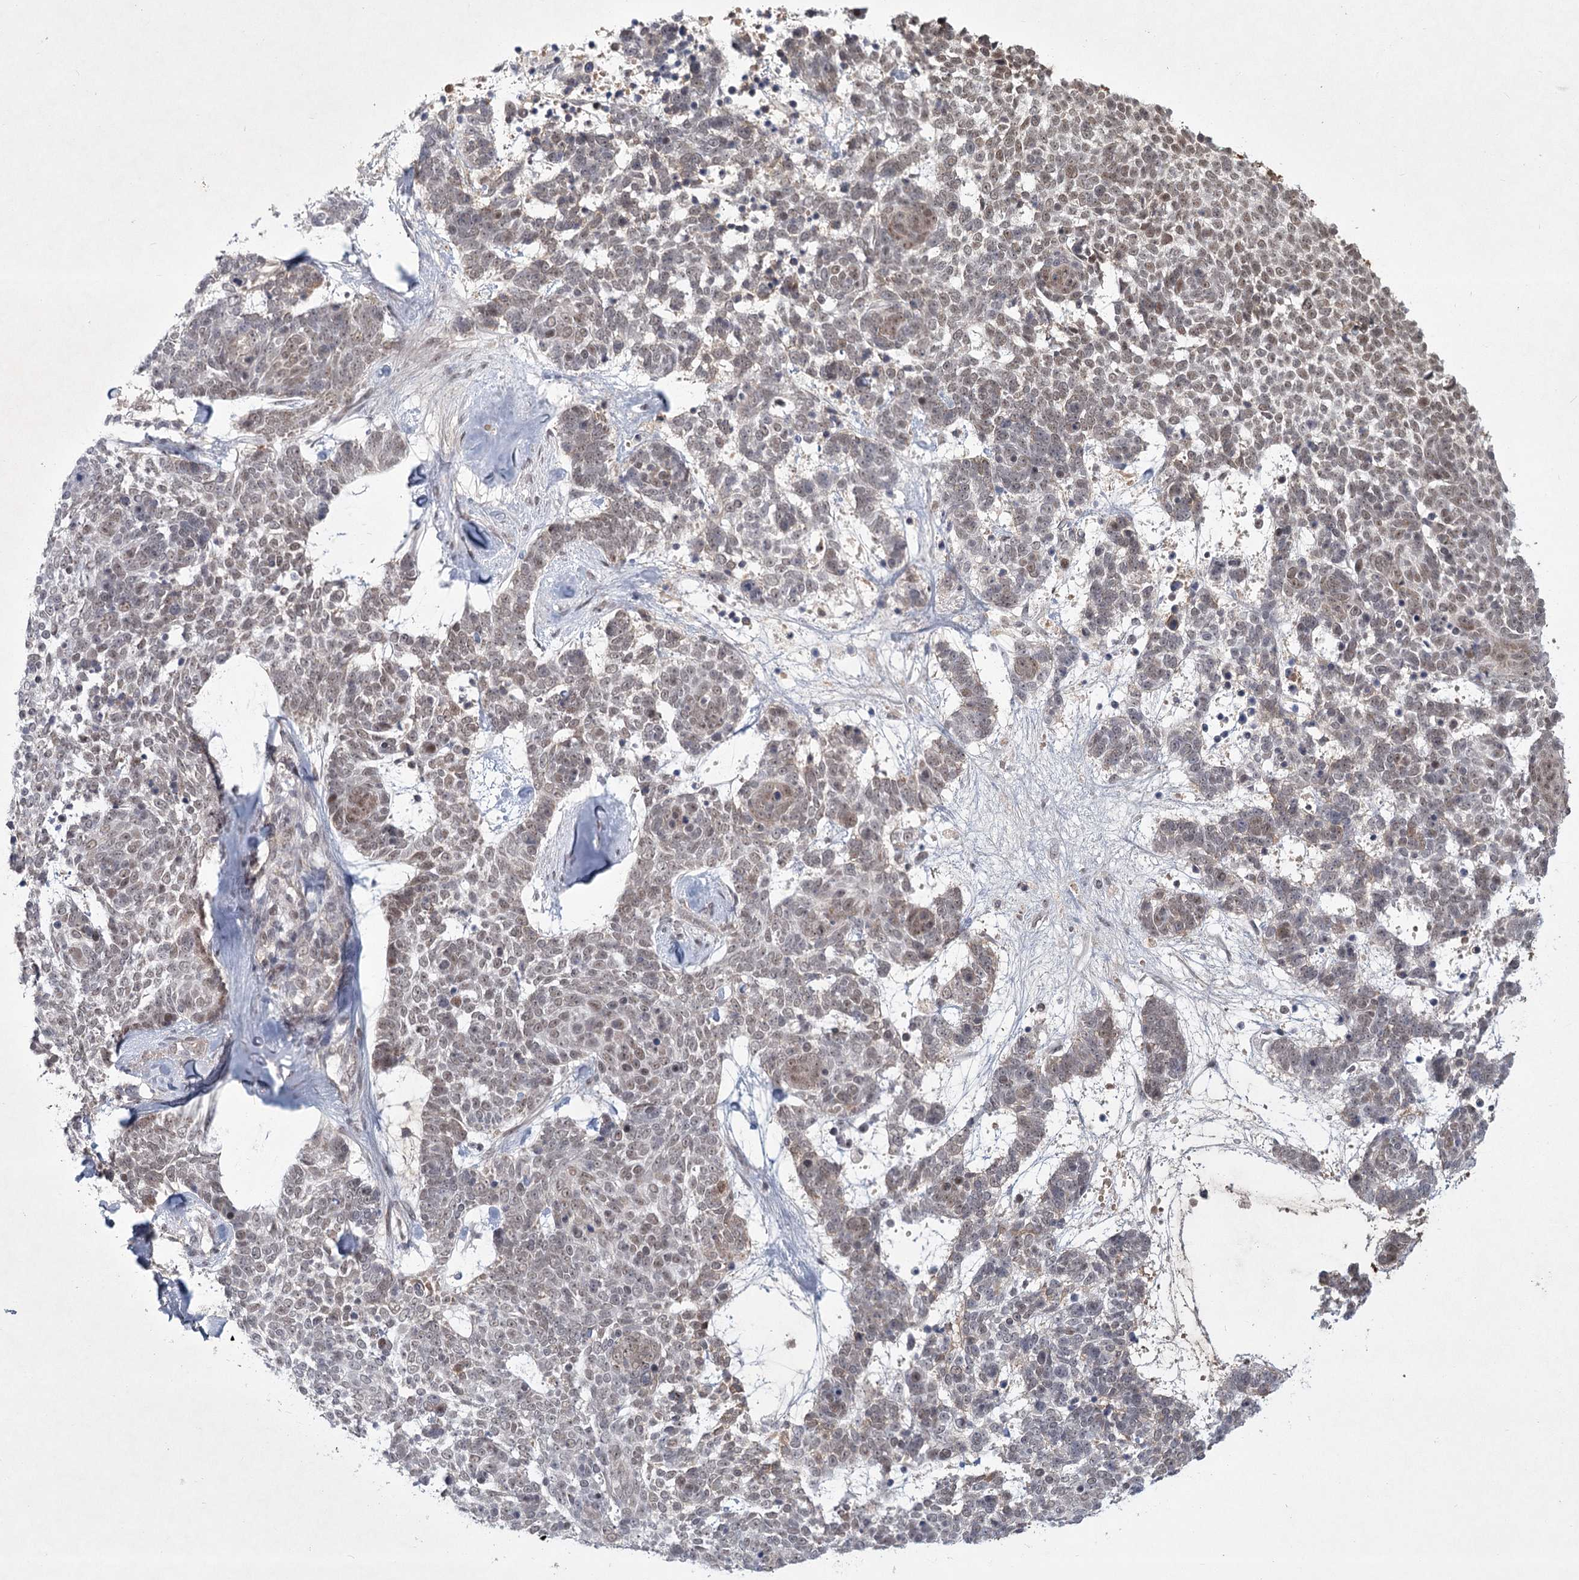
{"staining": {"intensity": "weak", "quantity": ">75%", "location": "nuclear"}, "tissue": "skin cancer", "cell_type": "Tumor cells", "image_type": "cancer", "snomed": [{"axis": "morphology", "description": "Basal cell carcinoma"}, {"axis": "topography", "description": "Skin"}], "caption": "Human basal cell carcinoma (skin) stained with a brown dye demonstrates weak nuclear positive positivity in about >75% of tumor cells.", "gene": "CIB4", "patient": {"sex": "female", "age": 81}}